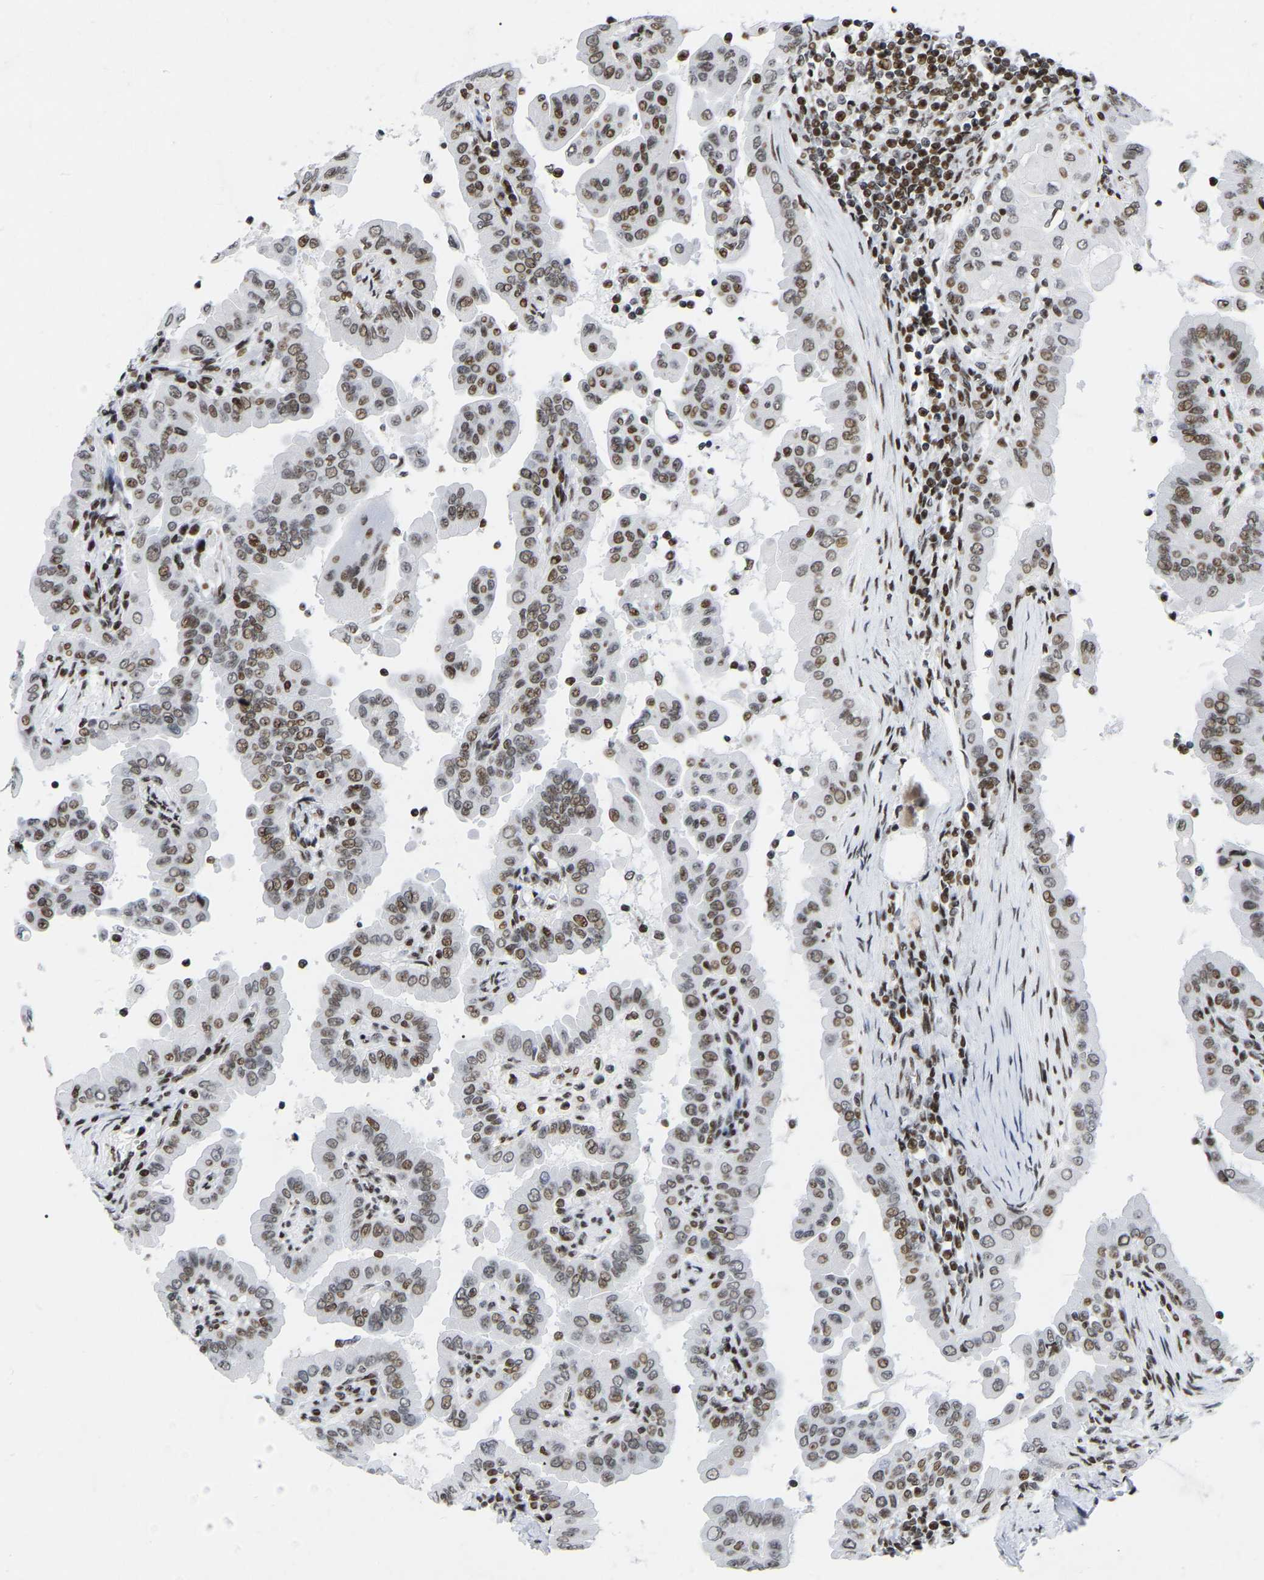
{"staining": {"intensity": "moderate", "quantity": ">75%", "location": "nuclear"}, "tissue": "thyroid cancer", "cell_type": "Tumor cells", "image_type": "cancer", "snomed": [{"axis": "morphology", "description": "Papillary adenocarcinoma, NOS"}, {"axis": "topography", "description": "Thyroid gland"}], "caption": "Thyroid cancer stained for a protein (brown) shows moderate nuclear positive positivity in about >75% of tumor cells.", "gene": "PRCC", "patient": {"sex": "male", "age": 33}}